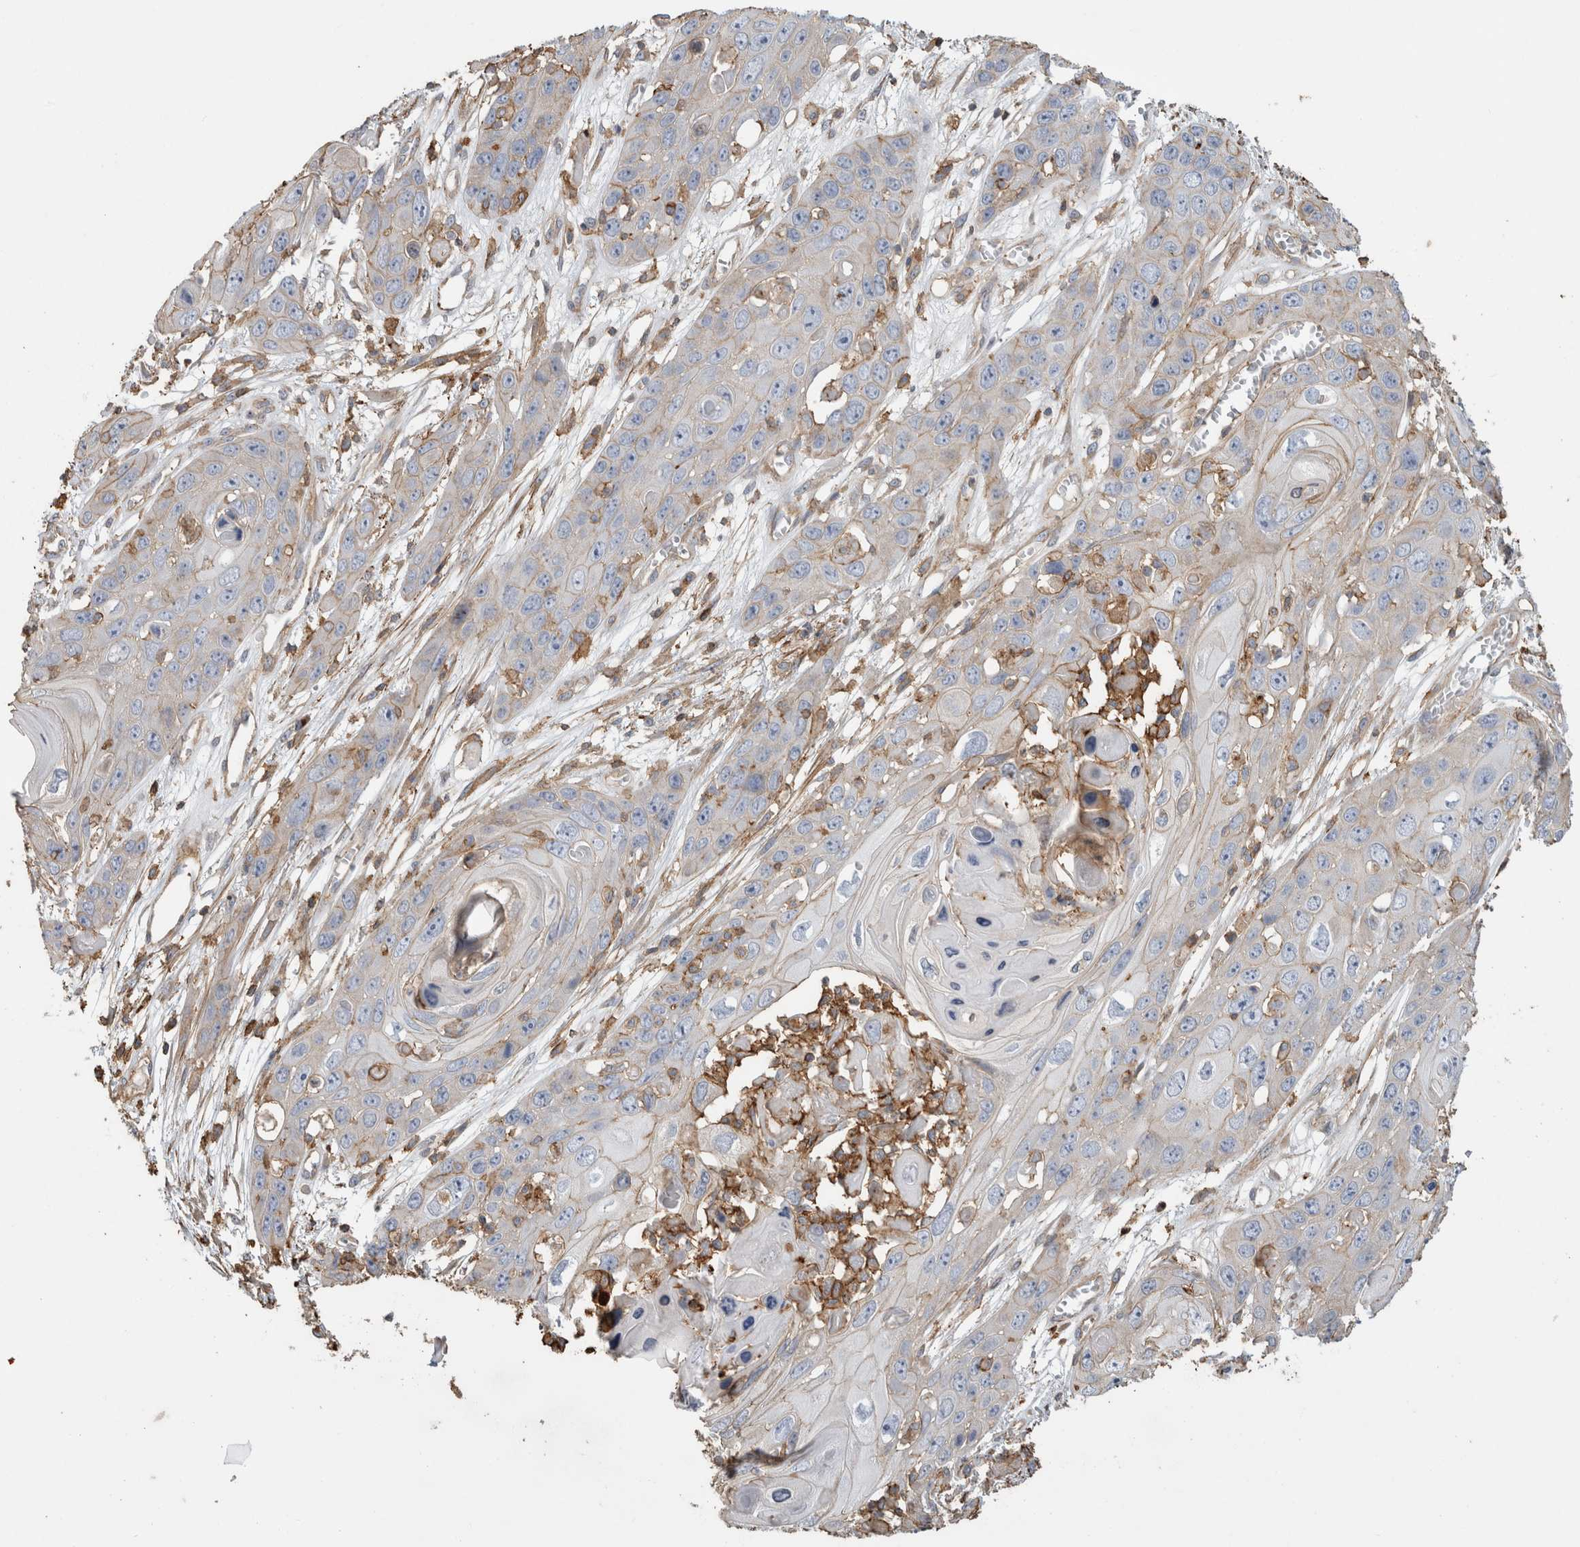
{"staining": {"intensity": "negative", "quantity": "none", "location": "none"}, "tissue": "skin cancer", "cell_type": "Tumor cells", "image_type": "cancer", "snomed": [{"axis": "morphology", "description": "Squamous cell carcinoma, NOS"}, {"axis": "topography", "description": "Skin"}], "caption": "This is an immunohistochemistry (IHC) histopathology image of squamous cell carcinoma (skin). There is no positivity in tumor cells.", "gene": "GPER1", "patient": {"sex": "male", "age": 55}}